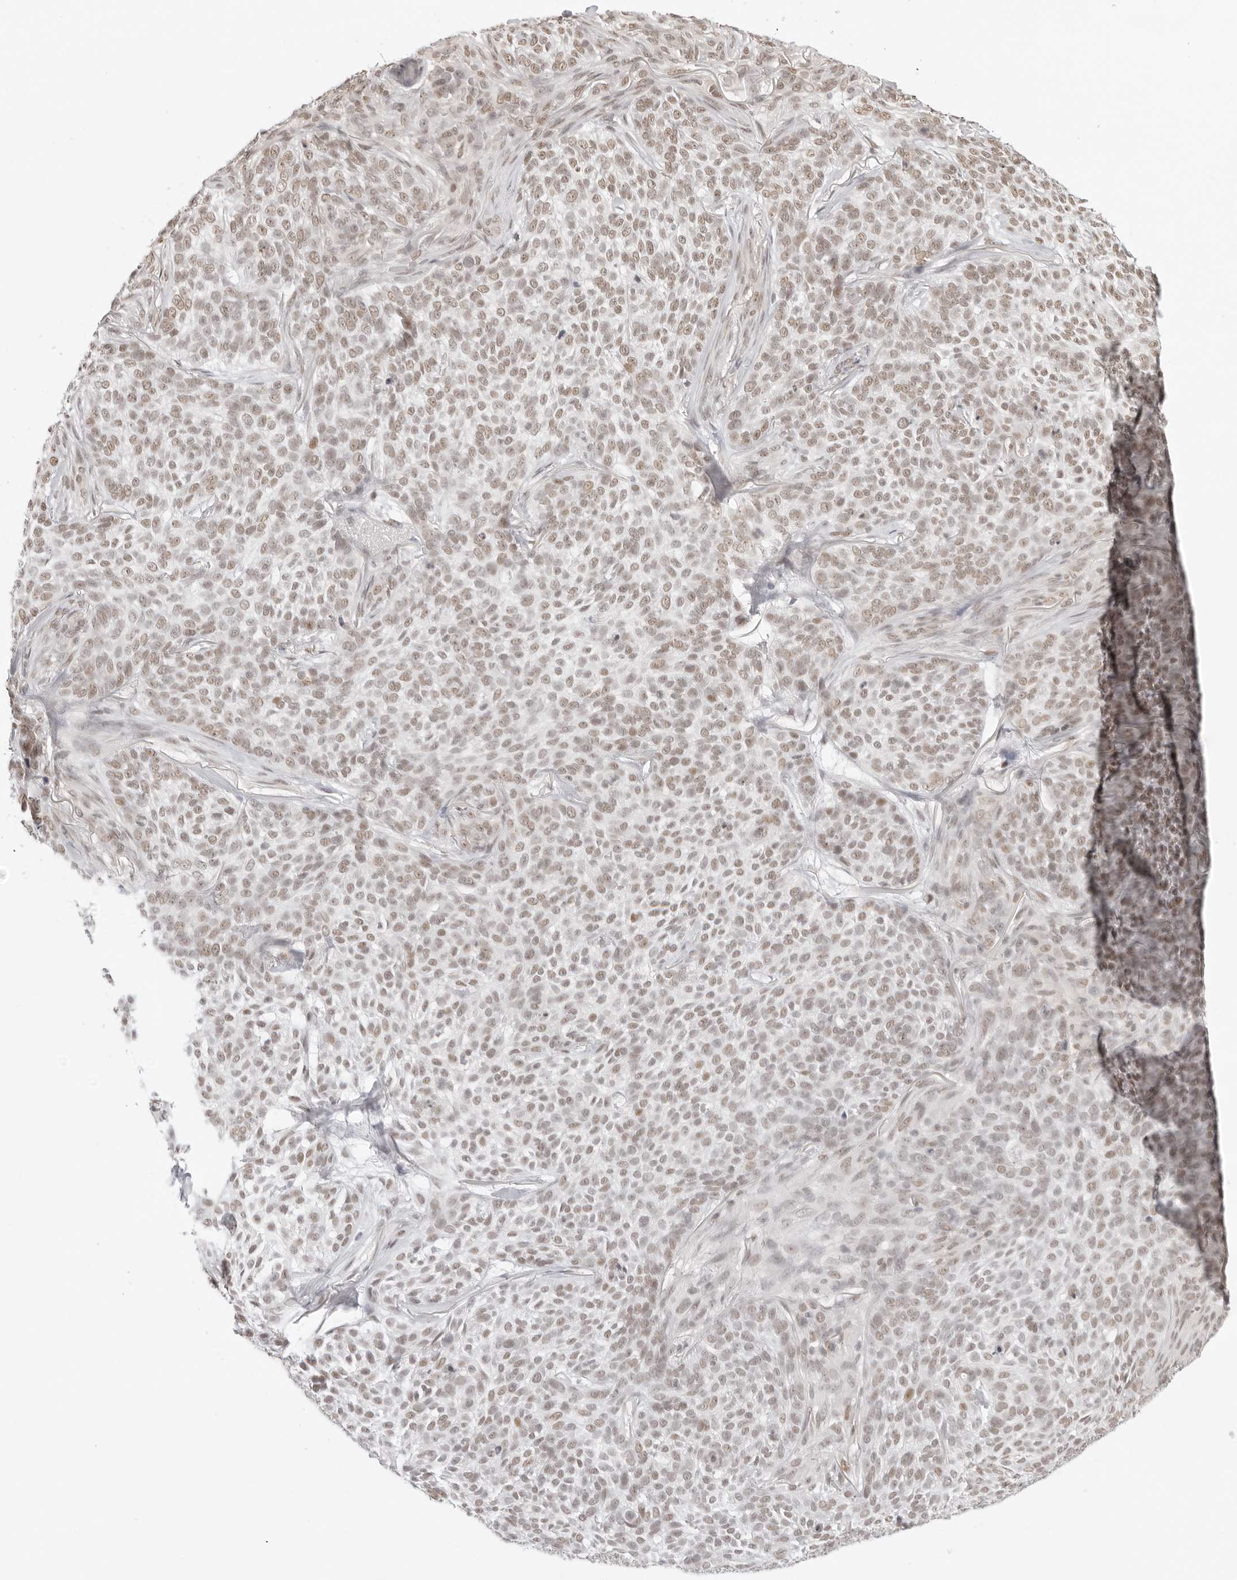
{"staining": {"intensity": "weak", "quantity": "25%-75%", "location": "nuclear"}, "tissue": "skin cancer", "cell_type": "Tumor cells", "image_type": "cancer", "snomed": [{"axis": "morphology", "description": "Basal cell carcinoma"}, {"axis": "topography", "description": "Skin"}], "caption": "Basal cell carcinoma (skin) stained with DAB immunohistochemistry reveals low levels of weak nuclear expression in approximately 25%-75% of tumor cells.", "gene": "TCIM", "patient": {"sex": "female", "age": 64}}